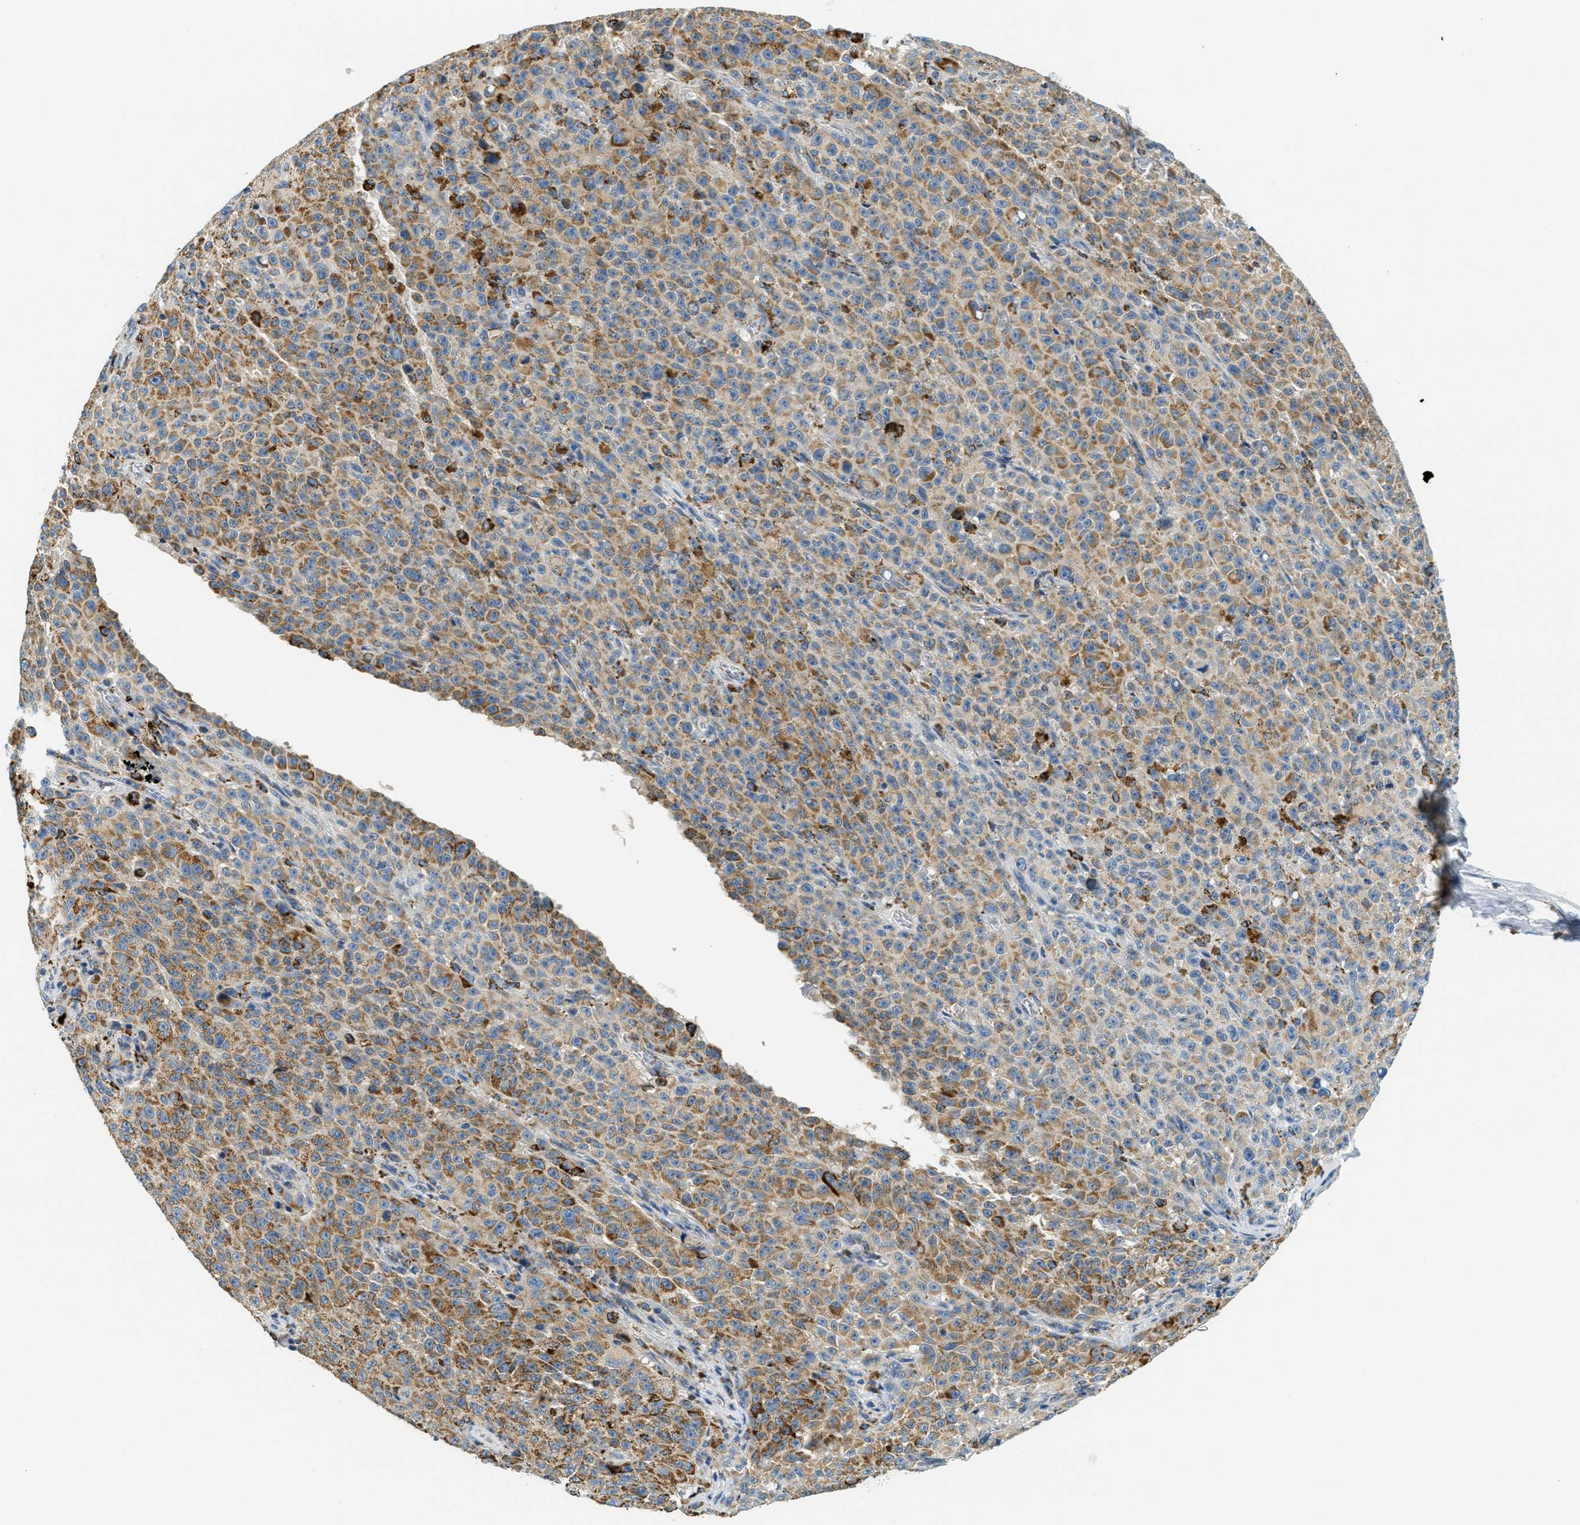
{"staining": {"intensity": "moderate", "quantity": ">75%", "location": "cytoplasmic/membranous"}, "tissue": "melanoma", "cell_type": "Tumor cells", "image_type": "cancer", "snomed": [{"axis": "morphology", "description": "Malignant melanoma, NOS"}, {"axis": "topography", "description": "Skin"}], "caption": "Tumor cells demonstrate medium levels of moderate cytoplasmic/membranous staining in about >75% of cells in human malignant melanoma.", "gene": "HLCS", "patient": {"sex": "female", "age": 82}}